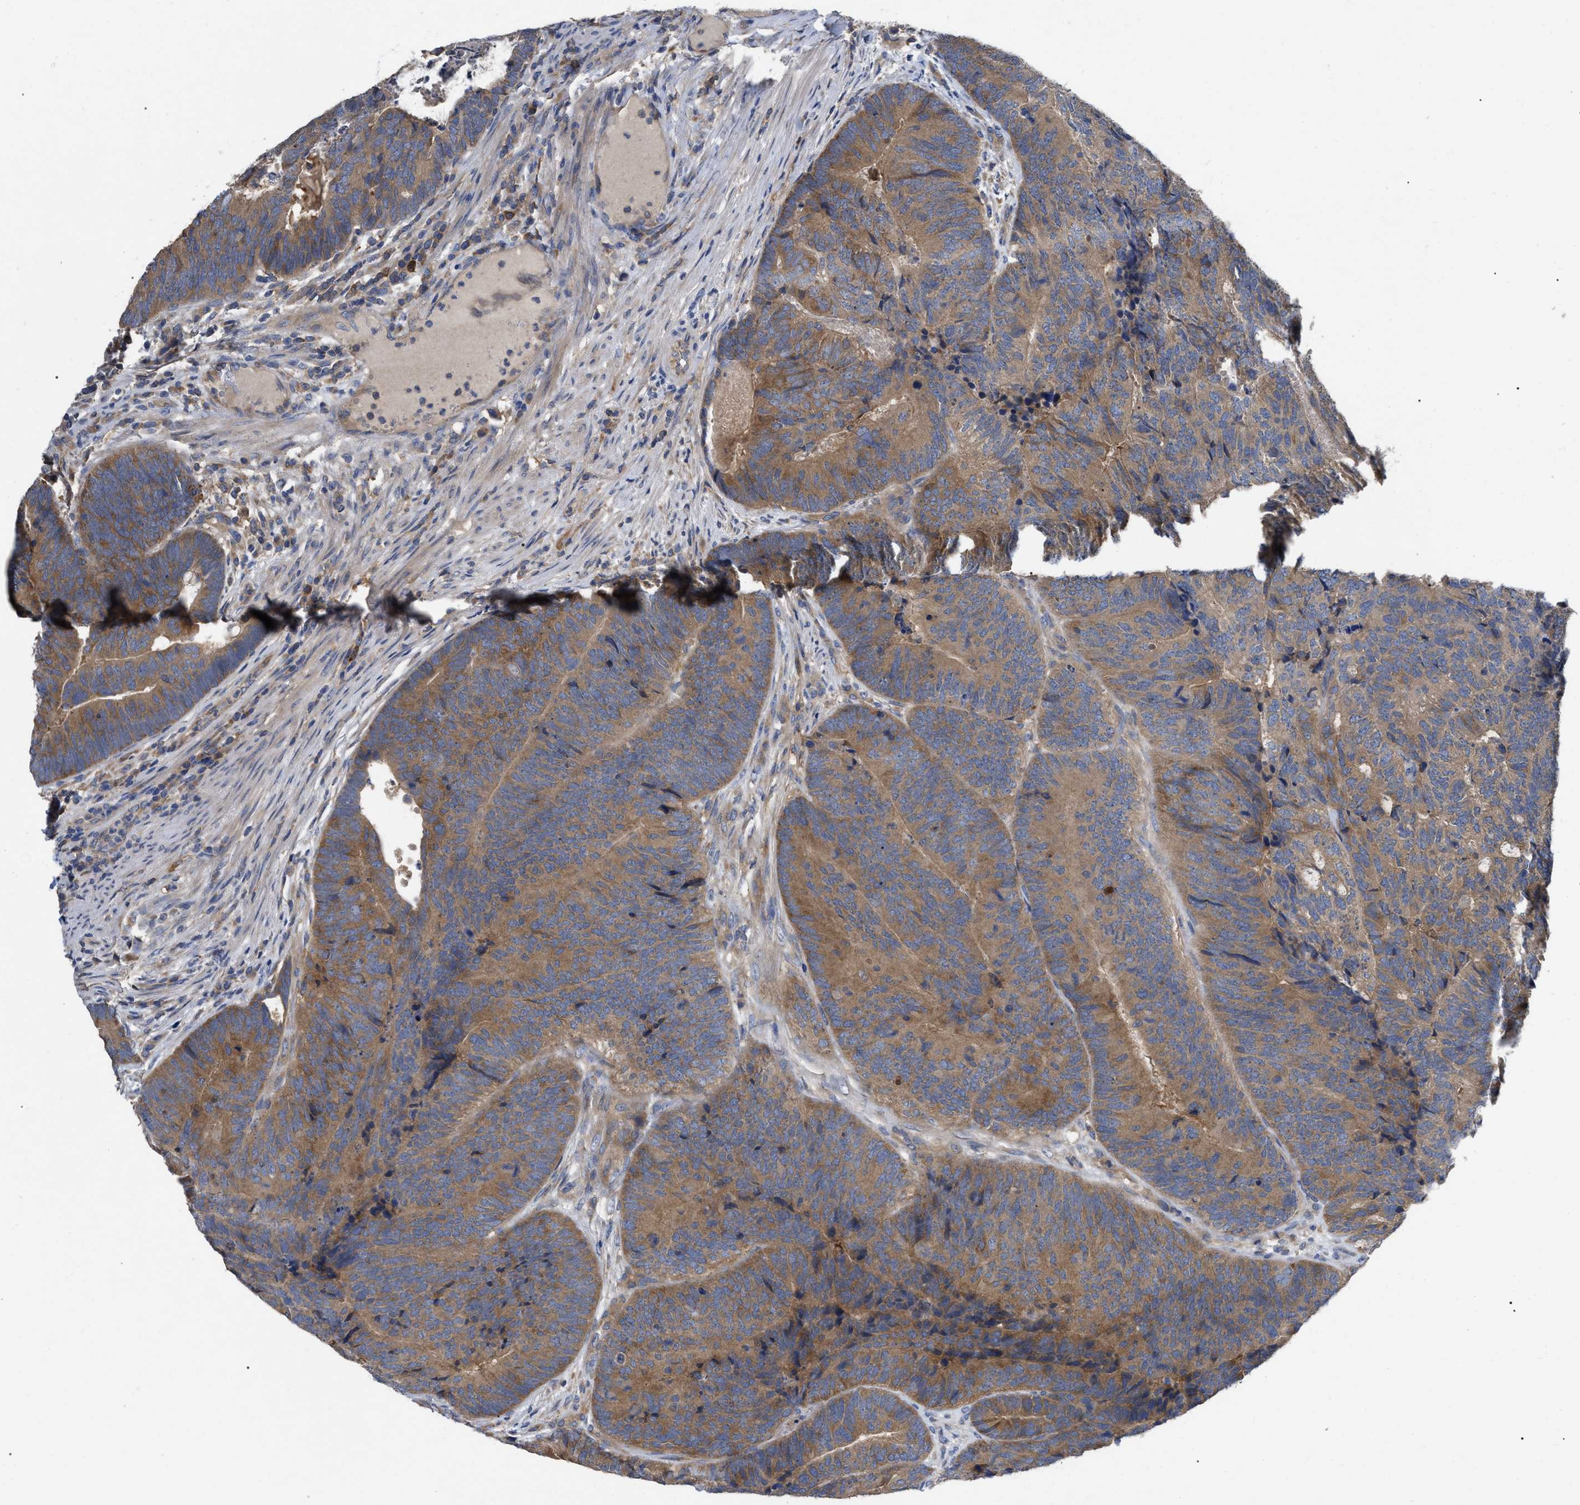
{"staining": {"intensity": "moderate", "quantity": ">75%", "location": "cytoplasmic/membranous"}, "tissue": "colorectal cancer", "cell_type": "Tumor cells", "image_type": "cancer", "snomed": [{"axis": "morphology", "description": "Adenocarcinoma, NOS"}, {"axis": "topography", "description": "Colon"}], "caption": "This is an image of IHC staining of adenocarcinoma (colorectal), which shows moderate positivity in the cytoplasmic/membranous of tumor cells.", "gene": "RAP1GDS1", "patient": {"sex": "female", "age": 67}}